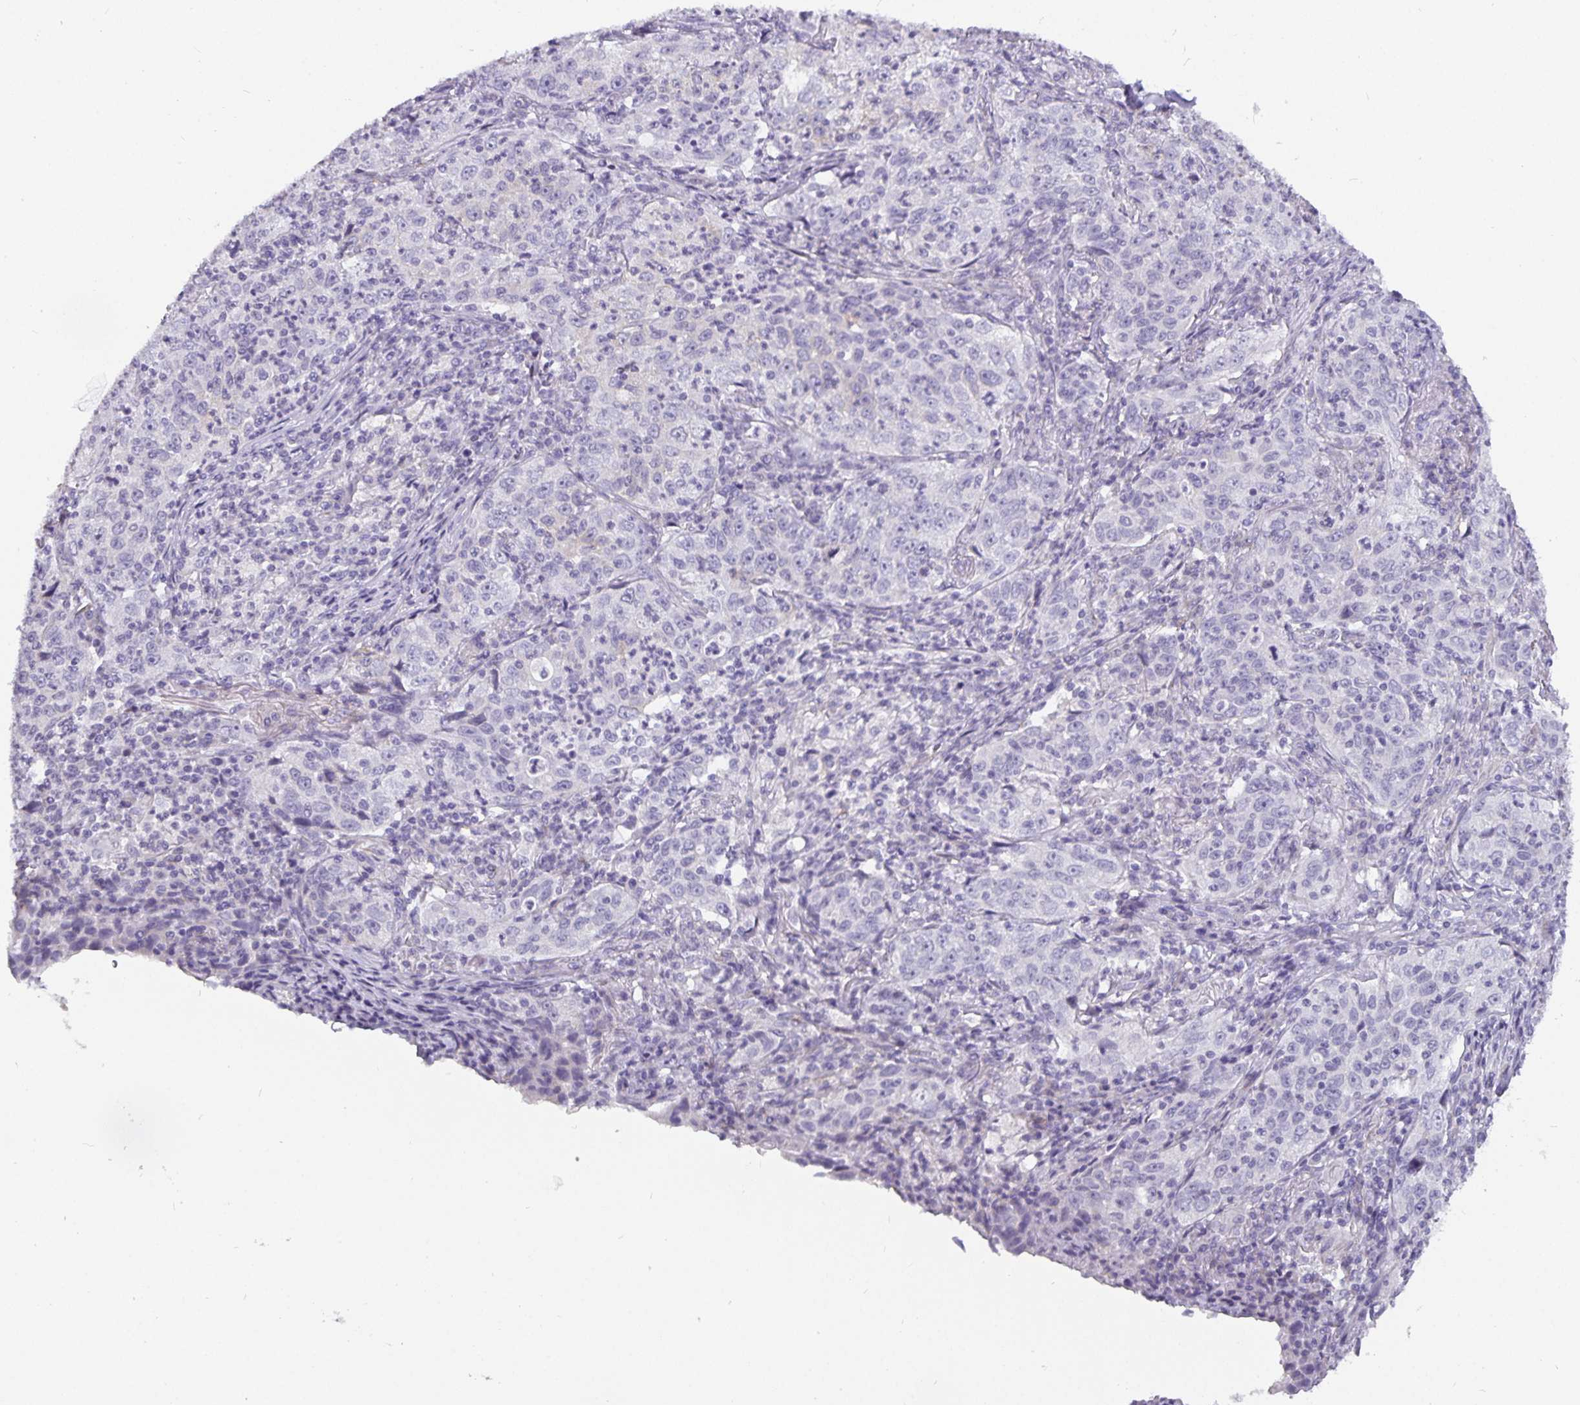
{"staining": {"intensity": "negative", "quantity": "none", "location": "none"}, "tissue": "lung cancer", "cell_type": "Tumor cells", "image_type": "cancer", "snomed": [{"axis": "morphology", "description": "Squamous cell carcinoma, NOS"}, {"axis": "topography", "description": "Lung"}], "caption": "Immunohistochemistry of lung cancer shows no expression in tumor cells.", "gene": "CA12", "patient": {"sex": "male", "age": 71}}